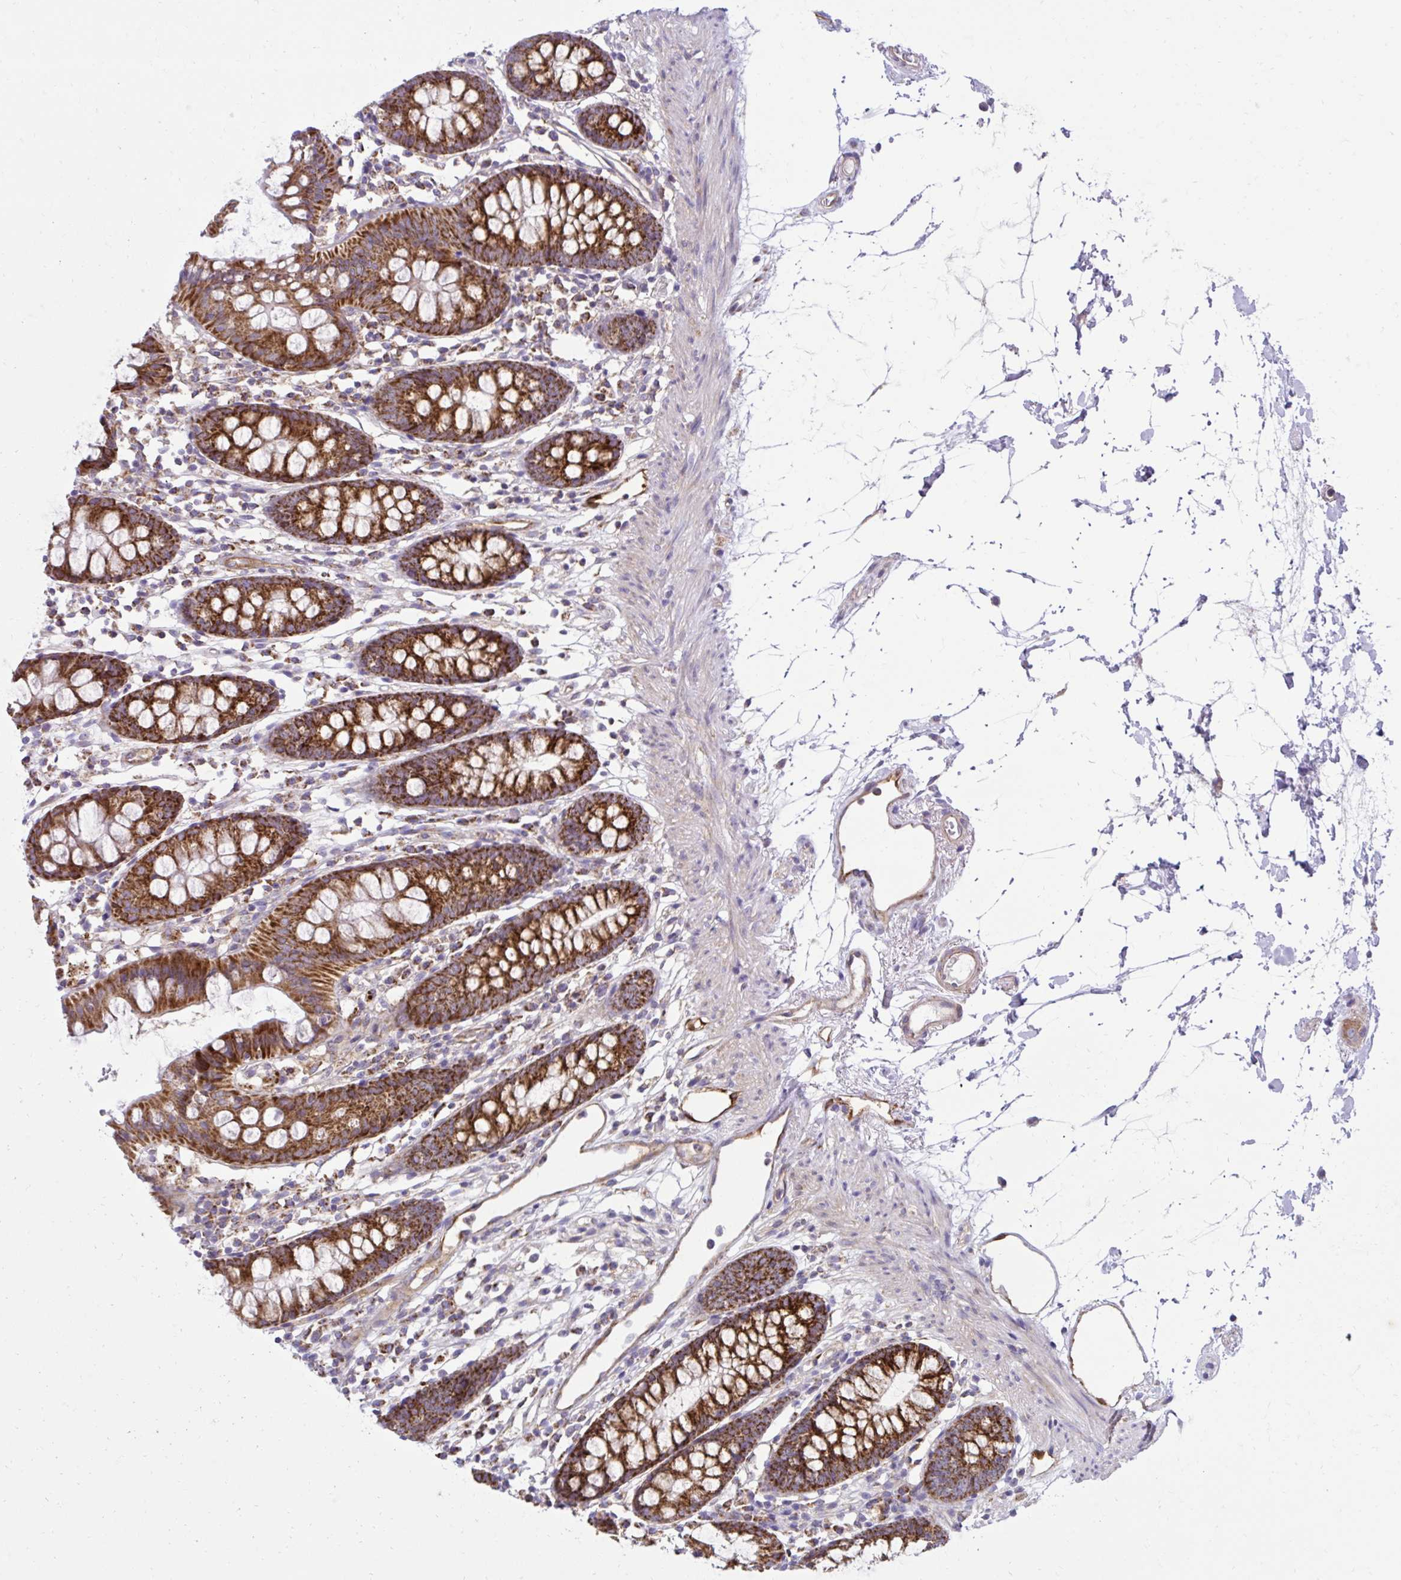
{"staining": {"intensity": "moderate", "quantity": ">75%", "location": "cytoplasmic/membranous"}, "tissue": "colon", "cell_type": "Endothelial cells", "image_type": "normal", "snomed": [{"axis": "morphology", "description": "Normal tissue, NOS"}, {"axis": "topography", "description": "Colon"}], "caption": "The histopathology image reveals immunohistochemical staining of normal colon. There is moderate cytoplasmic/membranous expression is present in about >75% of endothelial cells.", "gene": "LIMS1", "patient": {"sex": "female", "age": 84}}